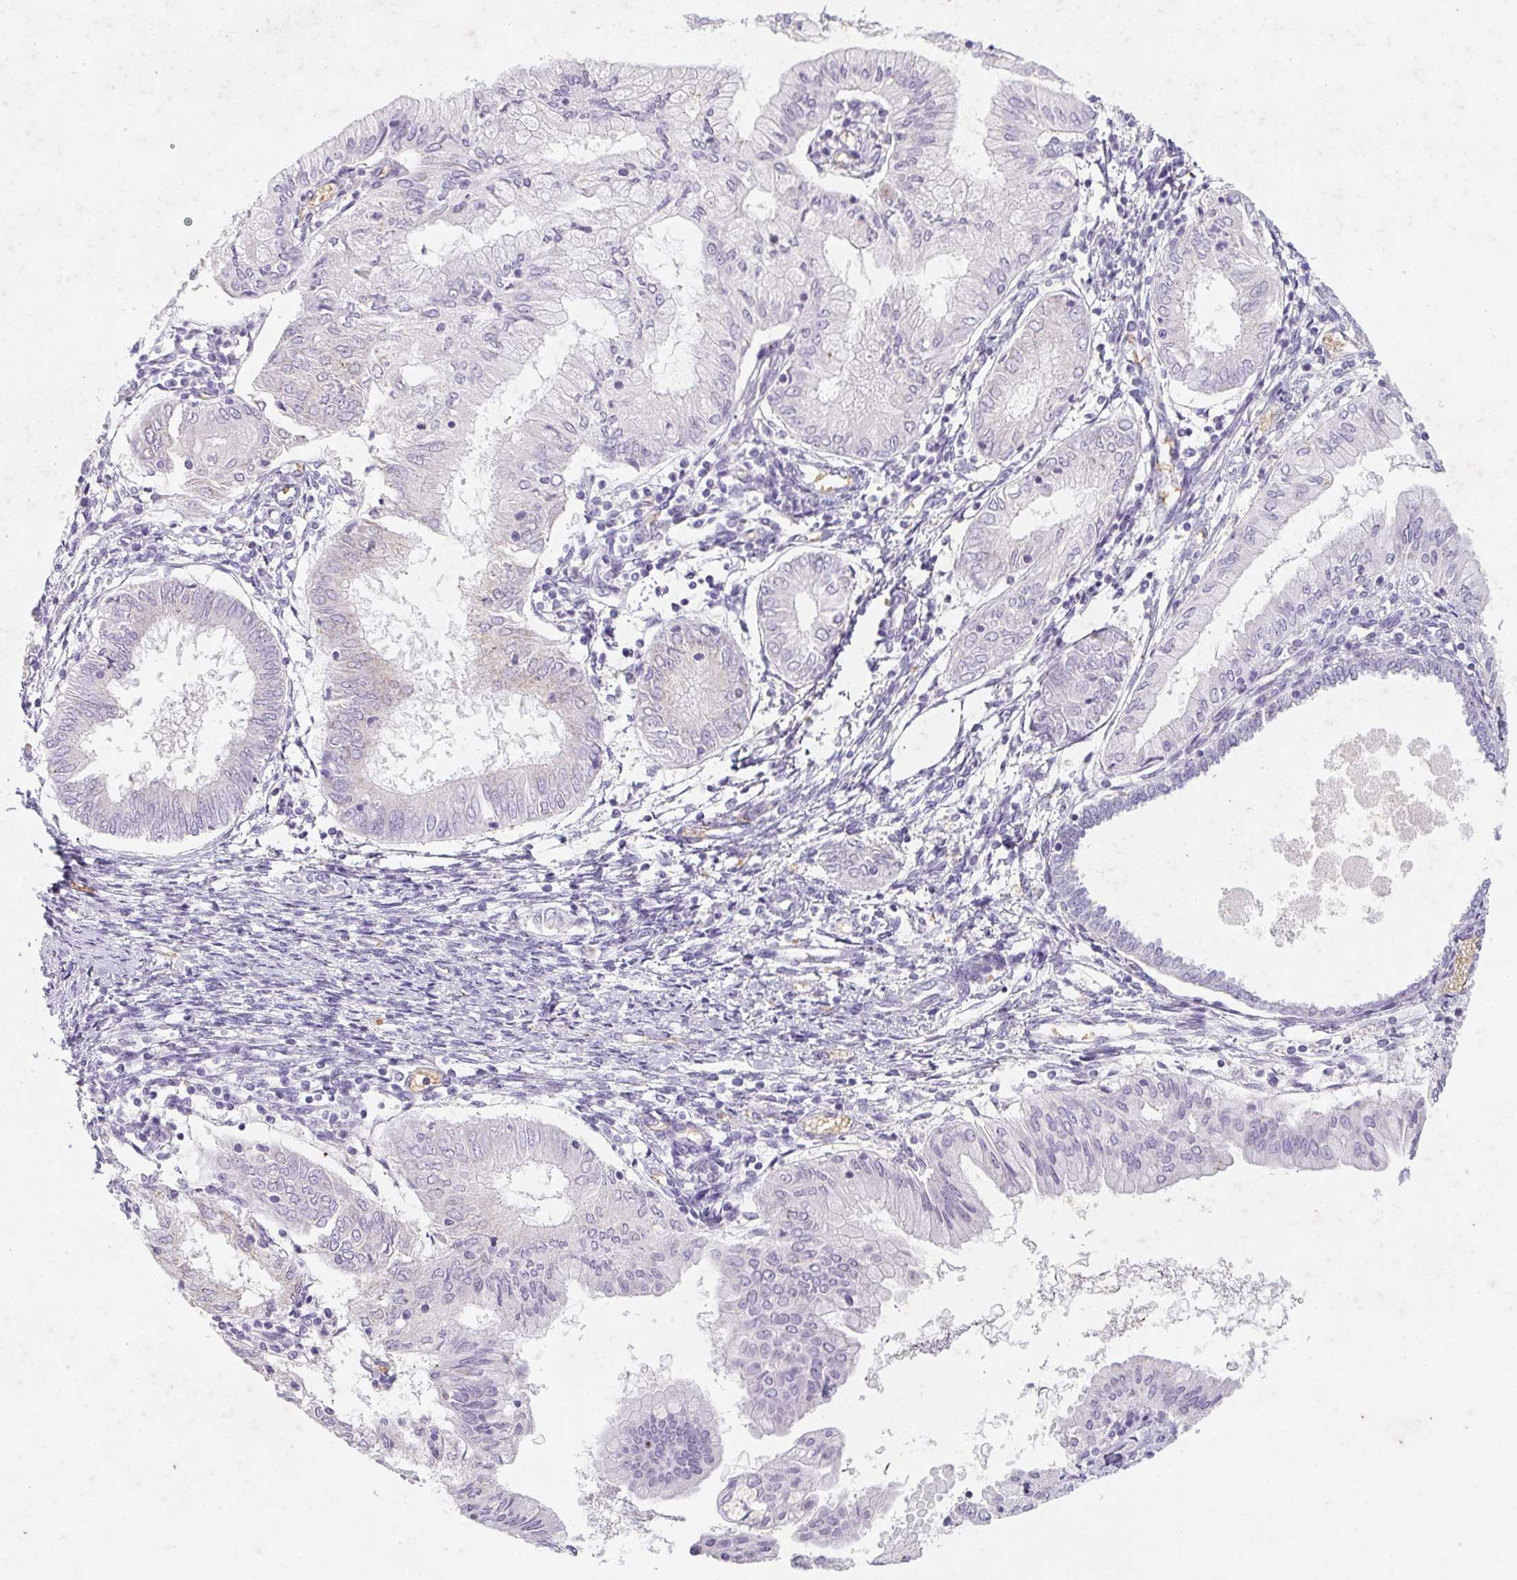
{"staining": {"intensity": "negative", "quantity": "none", "location": "none"}, "tissue": "endometrial cancer", "cell_type": "Tumor cells", "image_type": "cancer", "snomed": [{"axis": "morphology", "description": "Adenocarcinoma, NOS"}, {"axis": "topography", "description": "Endometrium"}], "caption": "Tumor cells show no significant positivity in endometrial adenocarcinoma. Brightfield microscopy of immunohistochemistry stained with DAB (3,3'-diaminobenzidine) (brown) and hematoxylin (blue), captured at high magnification.", "gene": "DCD", "patient": {"sex": "female", "age": 68}}